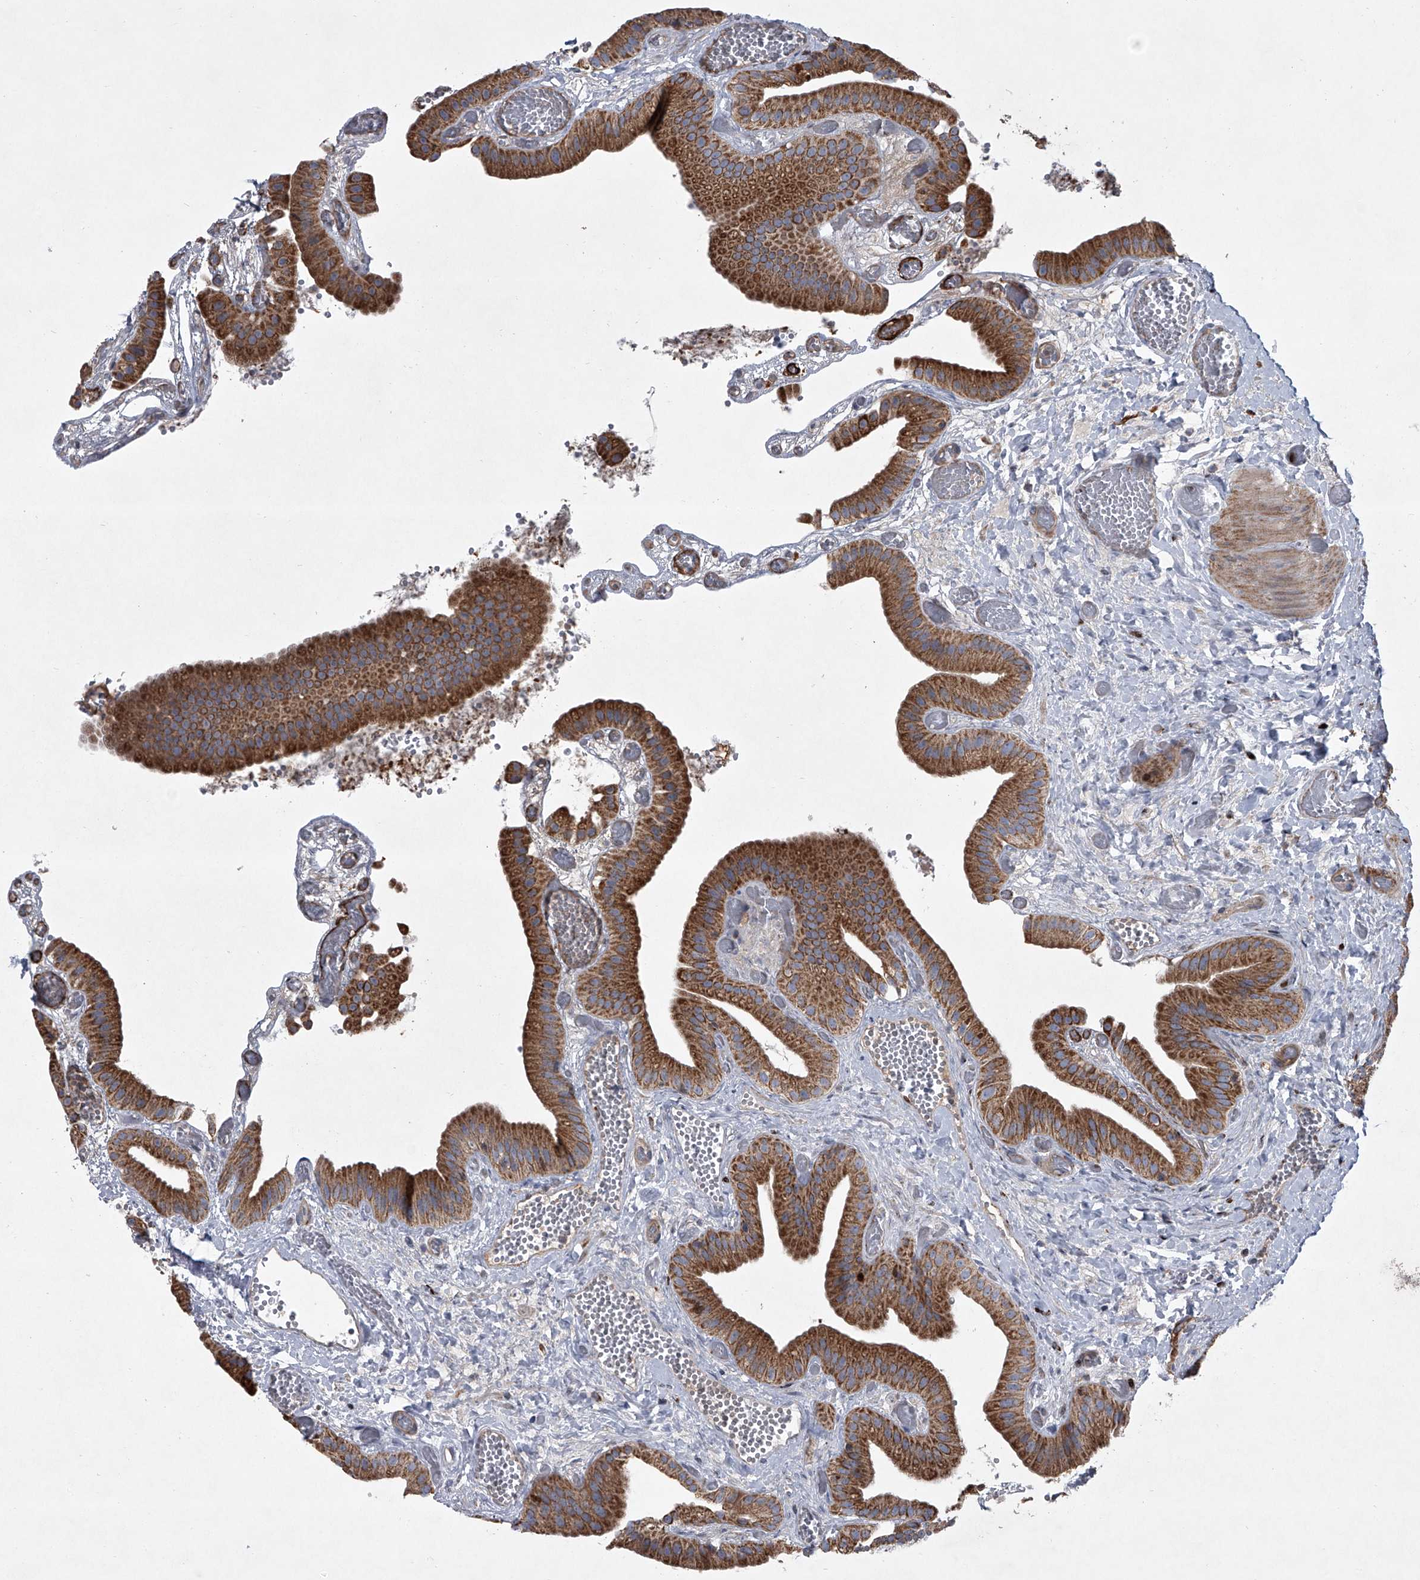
{"staining": {"intensity": "strong", "quantity": ">75%", "location": "cytoplasmic/membranous"}, "tissue": "gallbladder", "cell_type": "Glandular cells", "image_type": "normal", "snomed": [{"axis": "morphology", "description": "Normal tissue, NOS"}, {"axis": "topography", "description": "Gallbladder"}], "caption": "Immunohistochemical staining of normal gallbladder exhibits strong cytoplasmic/membranous protein staining in approximately >75% of glandular cells.", "gene": "STRADA", "patient": {"sex": "female", "age": 64}}